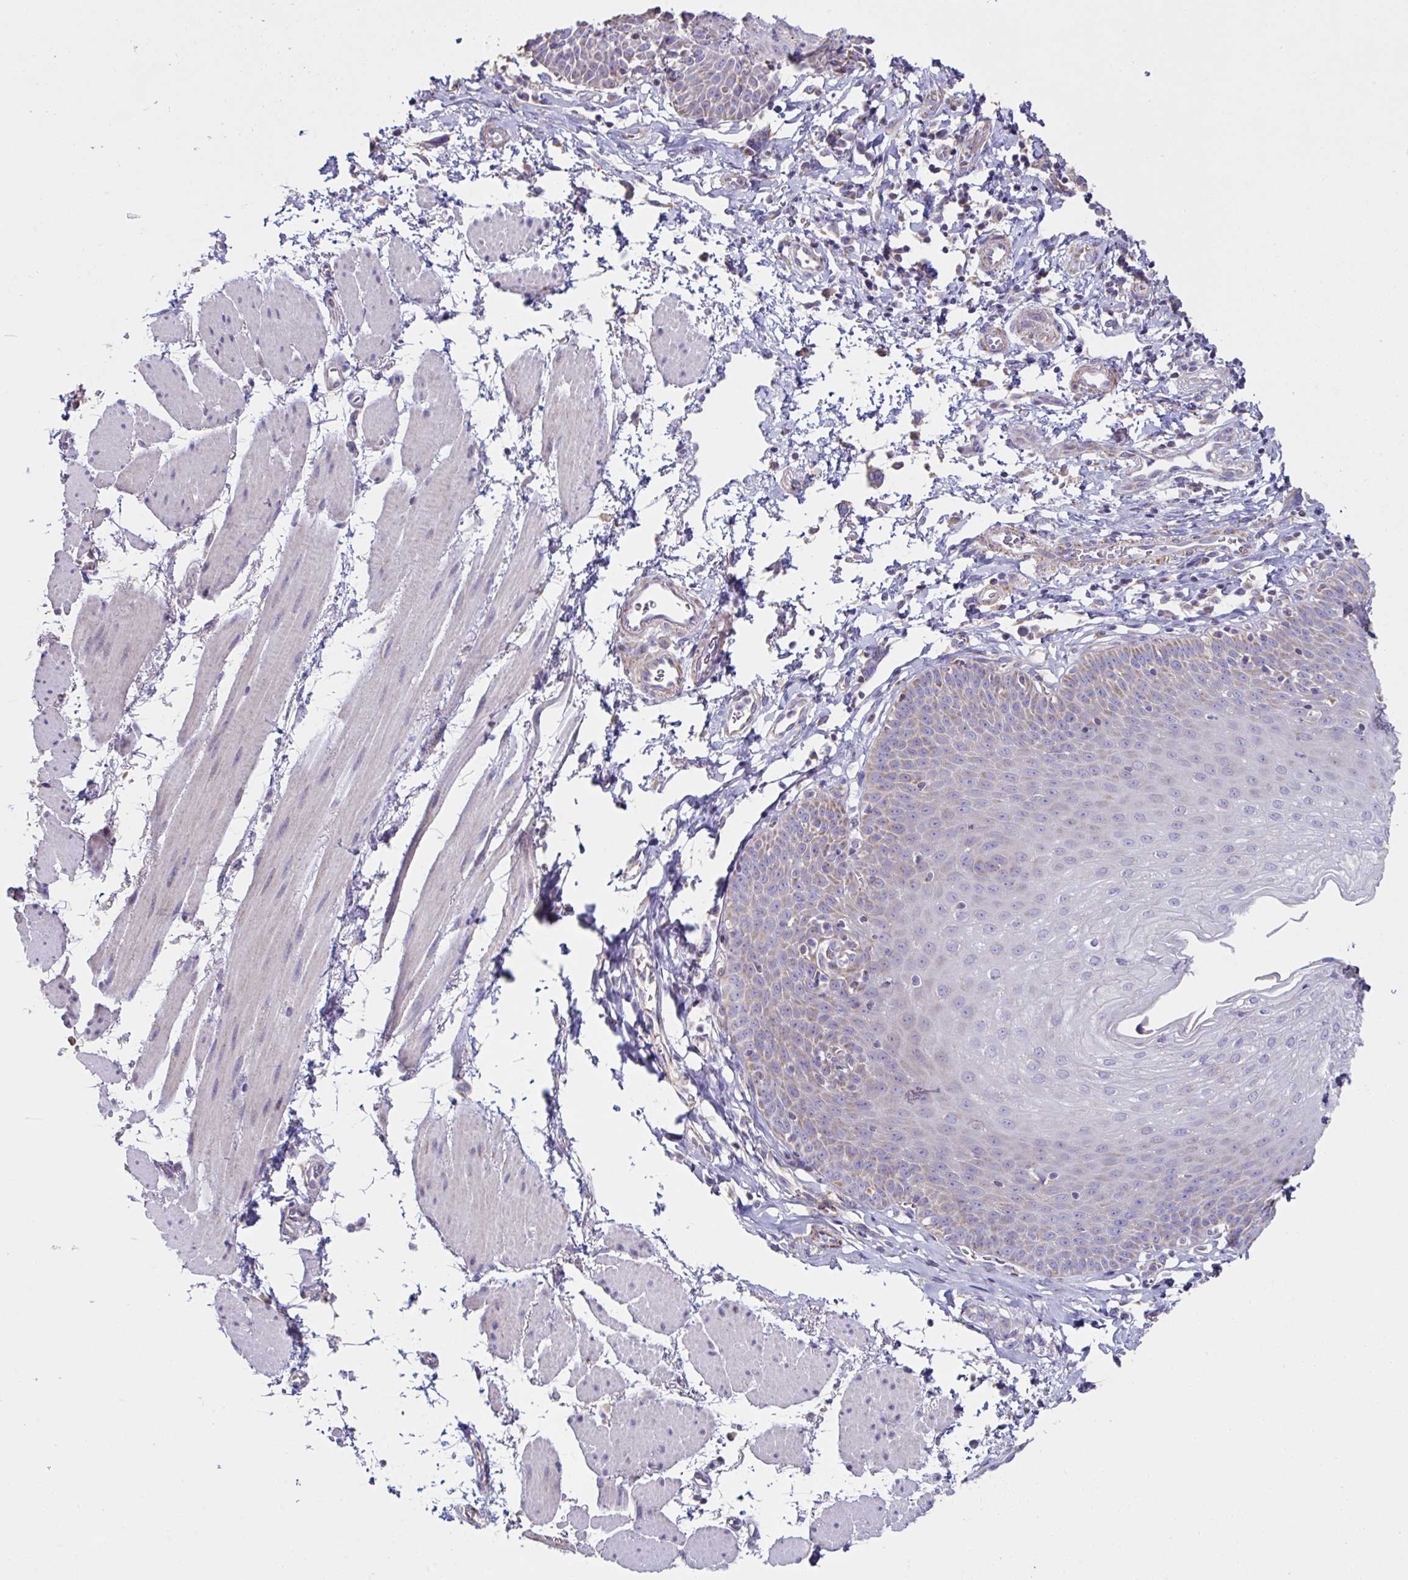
{"staining": {"intensity": "moderate", "quantity": "25%-75%", "location": "cytoplasmic/membranous"}, "tissue": "esophagus", "cell_type": "Squamous epithelial cells", "image_type": "normal", "snomed": [{"axis": "morphology", "description": "Normal tissue, NOS"}, {"axis": "topography", "description": "Esophagus"}], "caption": "Protein staining of unremarkable esophagus demonstrates moderate cytoplasmic/membranous positivity in about 25%-75% of squamous epithelial cells. The protein of interest is shown in brown color, while the nuclei are stained blue.", "gene": "DOK7", "patient": {"sex": "female", "age": 81}}